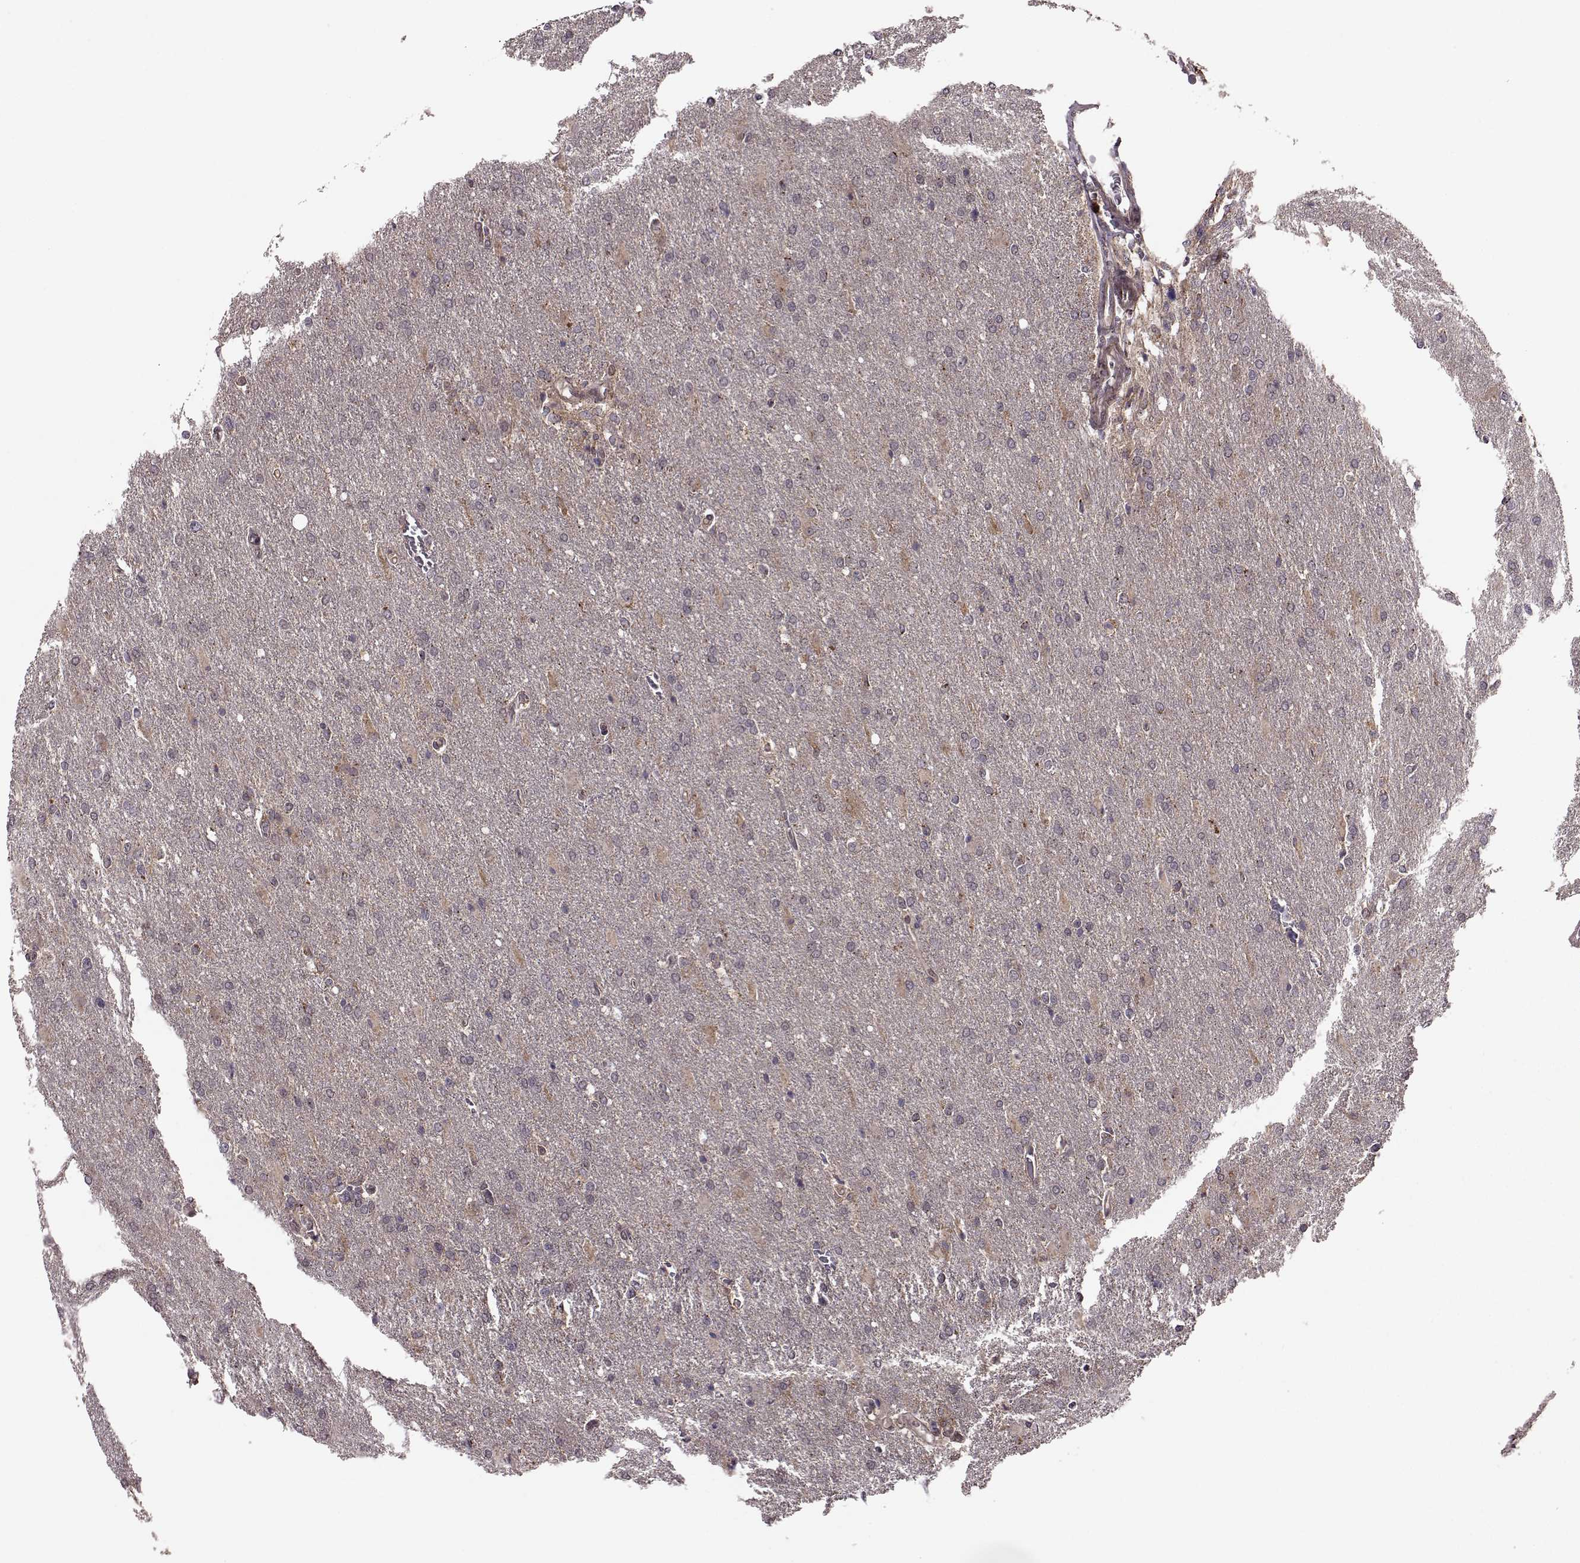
{"staining": {"intensity": "negative", "quantity": "none", "location": "none"}, "tissue": "glioma", "cell_type": "Tumor cells", "image_type": "cancer", "snomed": [{"axis": "morphology", "description": "Glioma, malignant, High grade"}, {"axis": "topography", "description": "Brain"}], "caption": "This is a micrograph of immunohistochemistry staining of glioma, which shows no staining in tumor cells.", "gene": "FNIP2", "patient": {"sex": "male", "age": 68}}